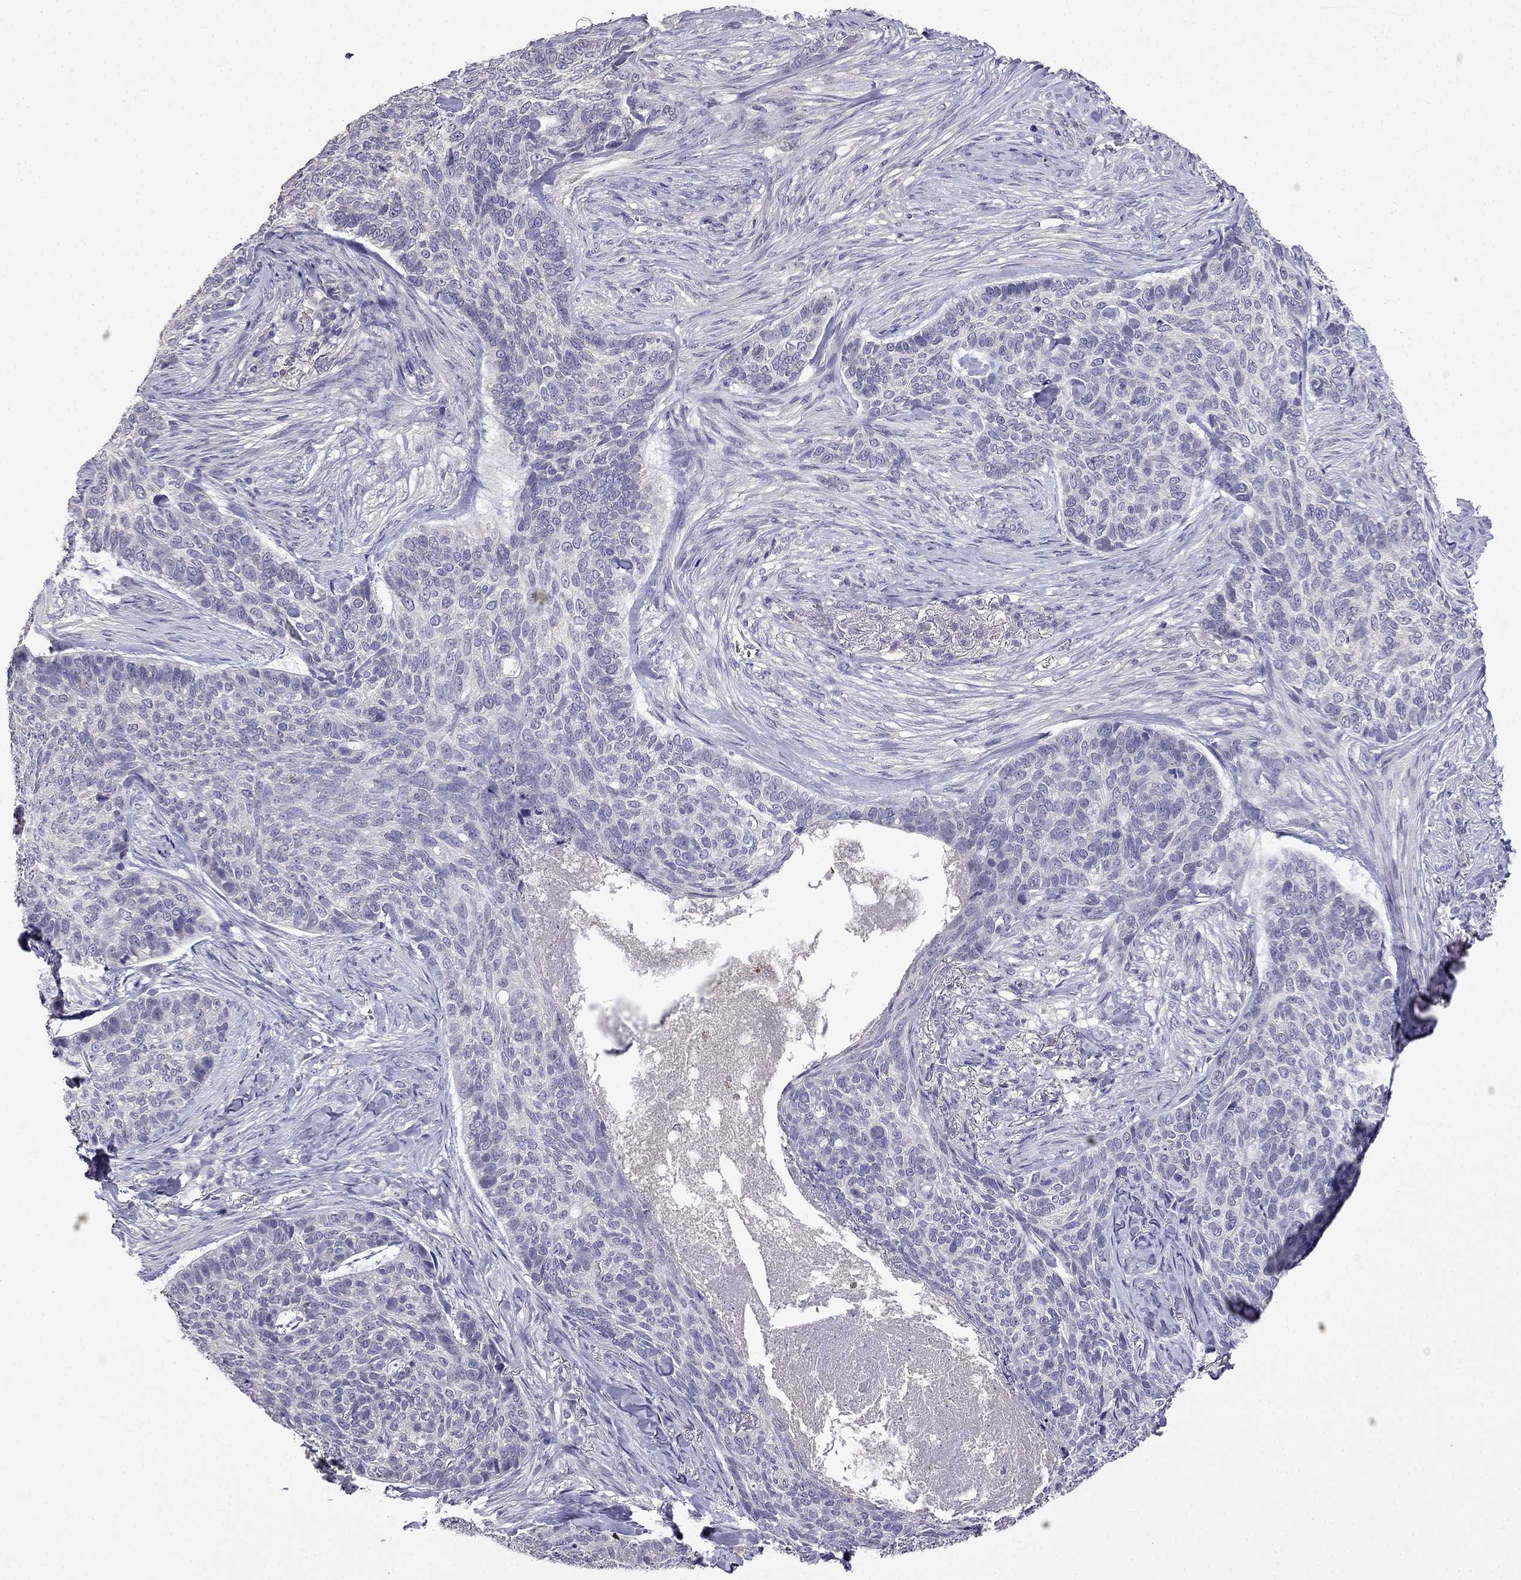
{"staining": {"intensity": "negative", "quantity": "none", "location": "none"}, "tissue": "skin cancer", "cell_type": "Tumor cells", "image_type": "cancer", "snomed": [{"axis": "morphology", "description": "Basal cell carcinoma"}, {"axis": "topography", "description": "Skin"}], "caption": "Tumor cells are negative for brown protein staining in basal cell carcinoma (skin). (Brightfield microscopy of DAB immunohistochemistry at high magnification).", "gene": "AQP9", "patient": {"sex": "female", "age": 69}}